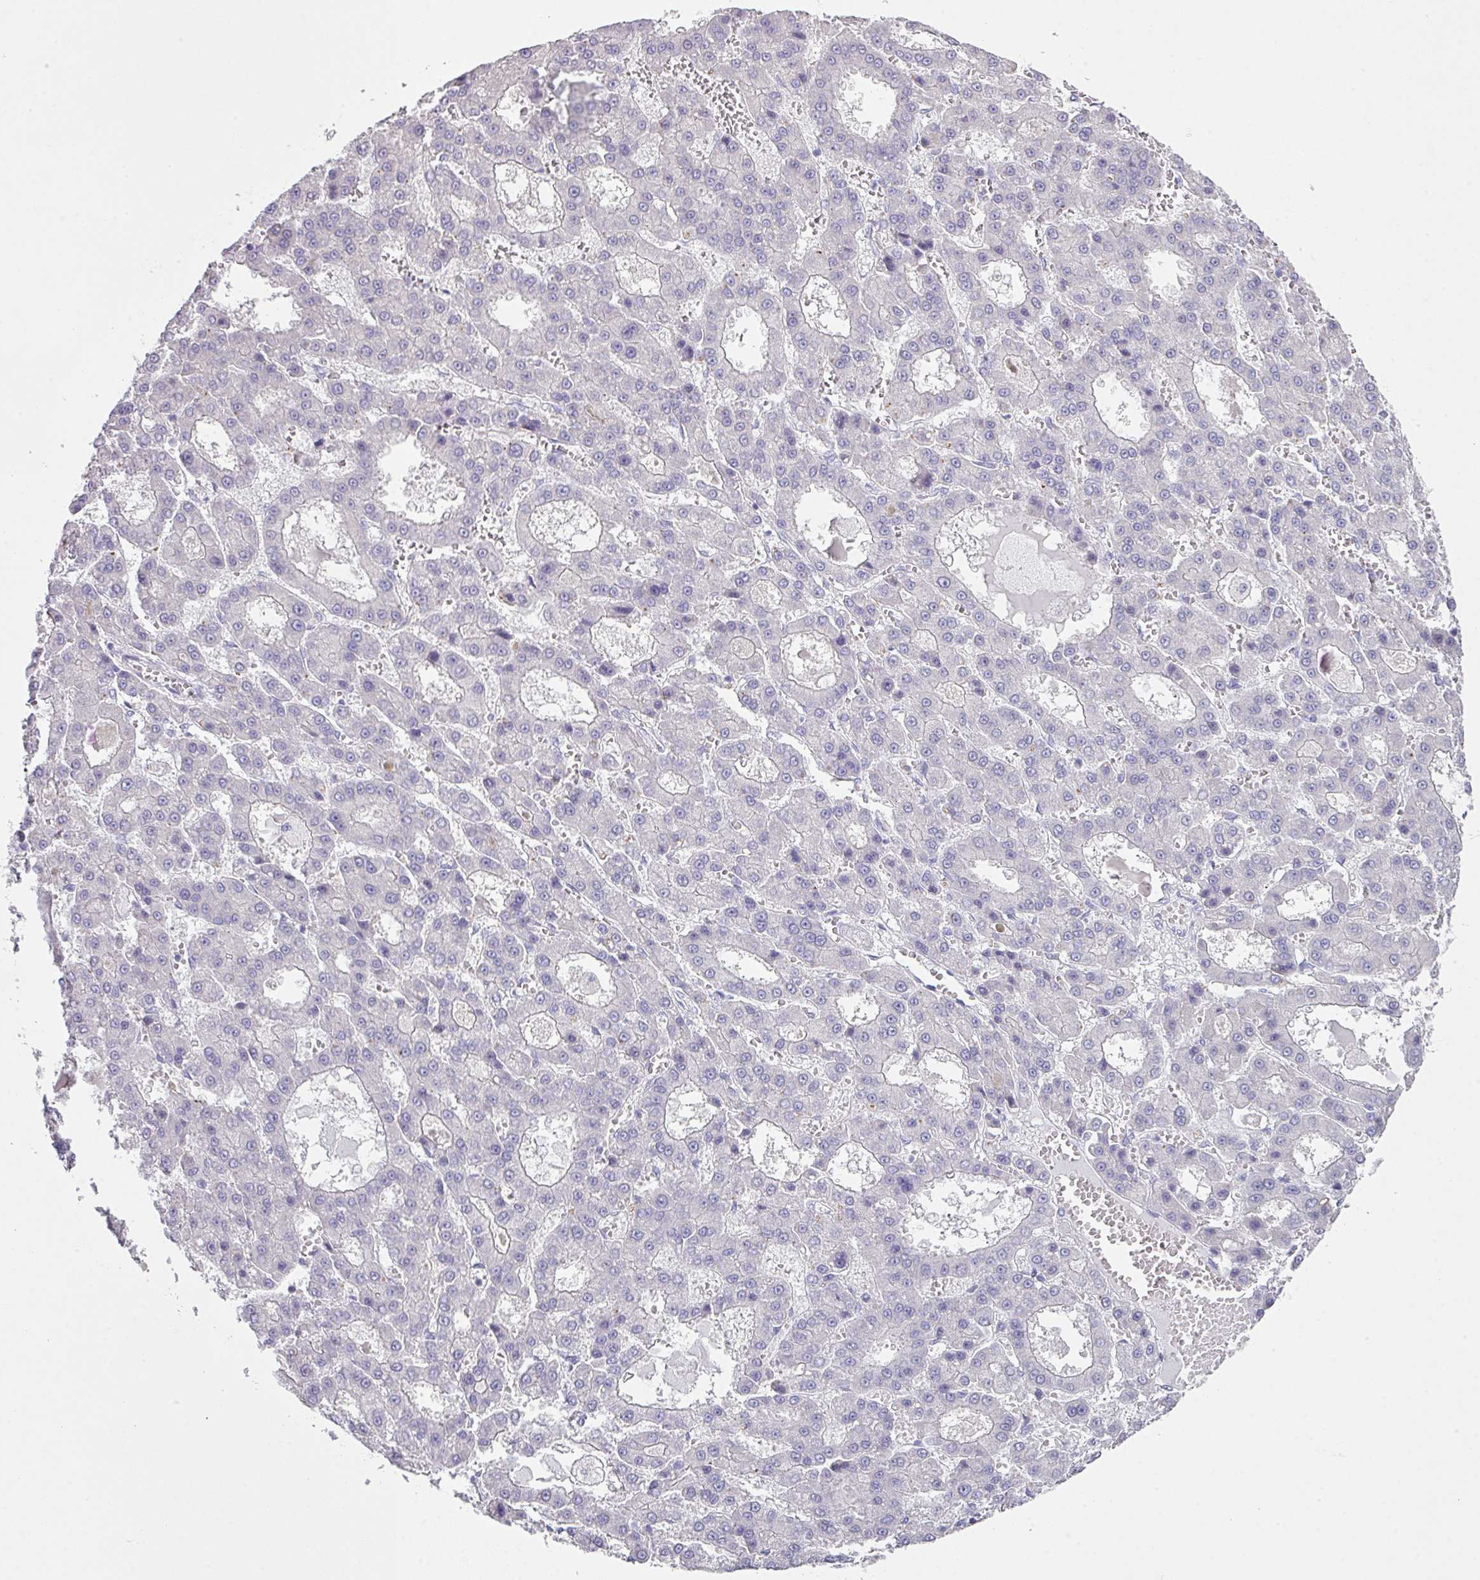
{"staining": {"intensity": "negative", "quantity": "none", "location": "none"}, "tissue": "liver cancer", "cell_type": "Tumor cells", "image_type": "cancer", "snomed": [{"axis": "morphology", "description": "Carcinoma, Hepatocellular, NOS"}, {"axis": "topography", "description": "Liver"}], "caption": "Tumor cells are negative for protein expression in human liver cancer (hepatocellular carcinoma). (DAB IHC with hematoxylin counter stain).", "gene": "GLI4", "patient": {"sex": "male", "age": 70}}